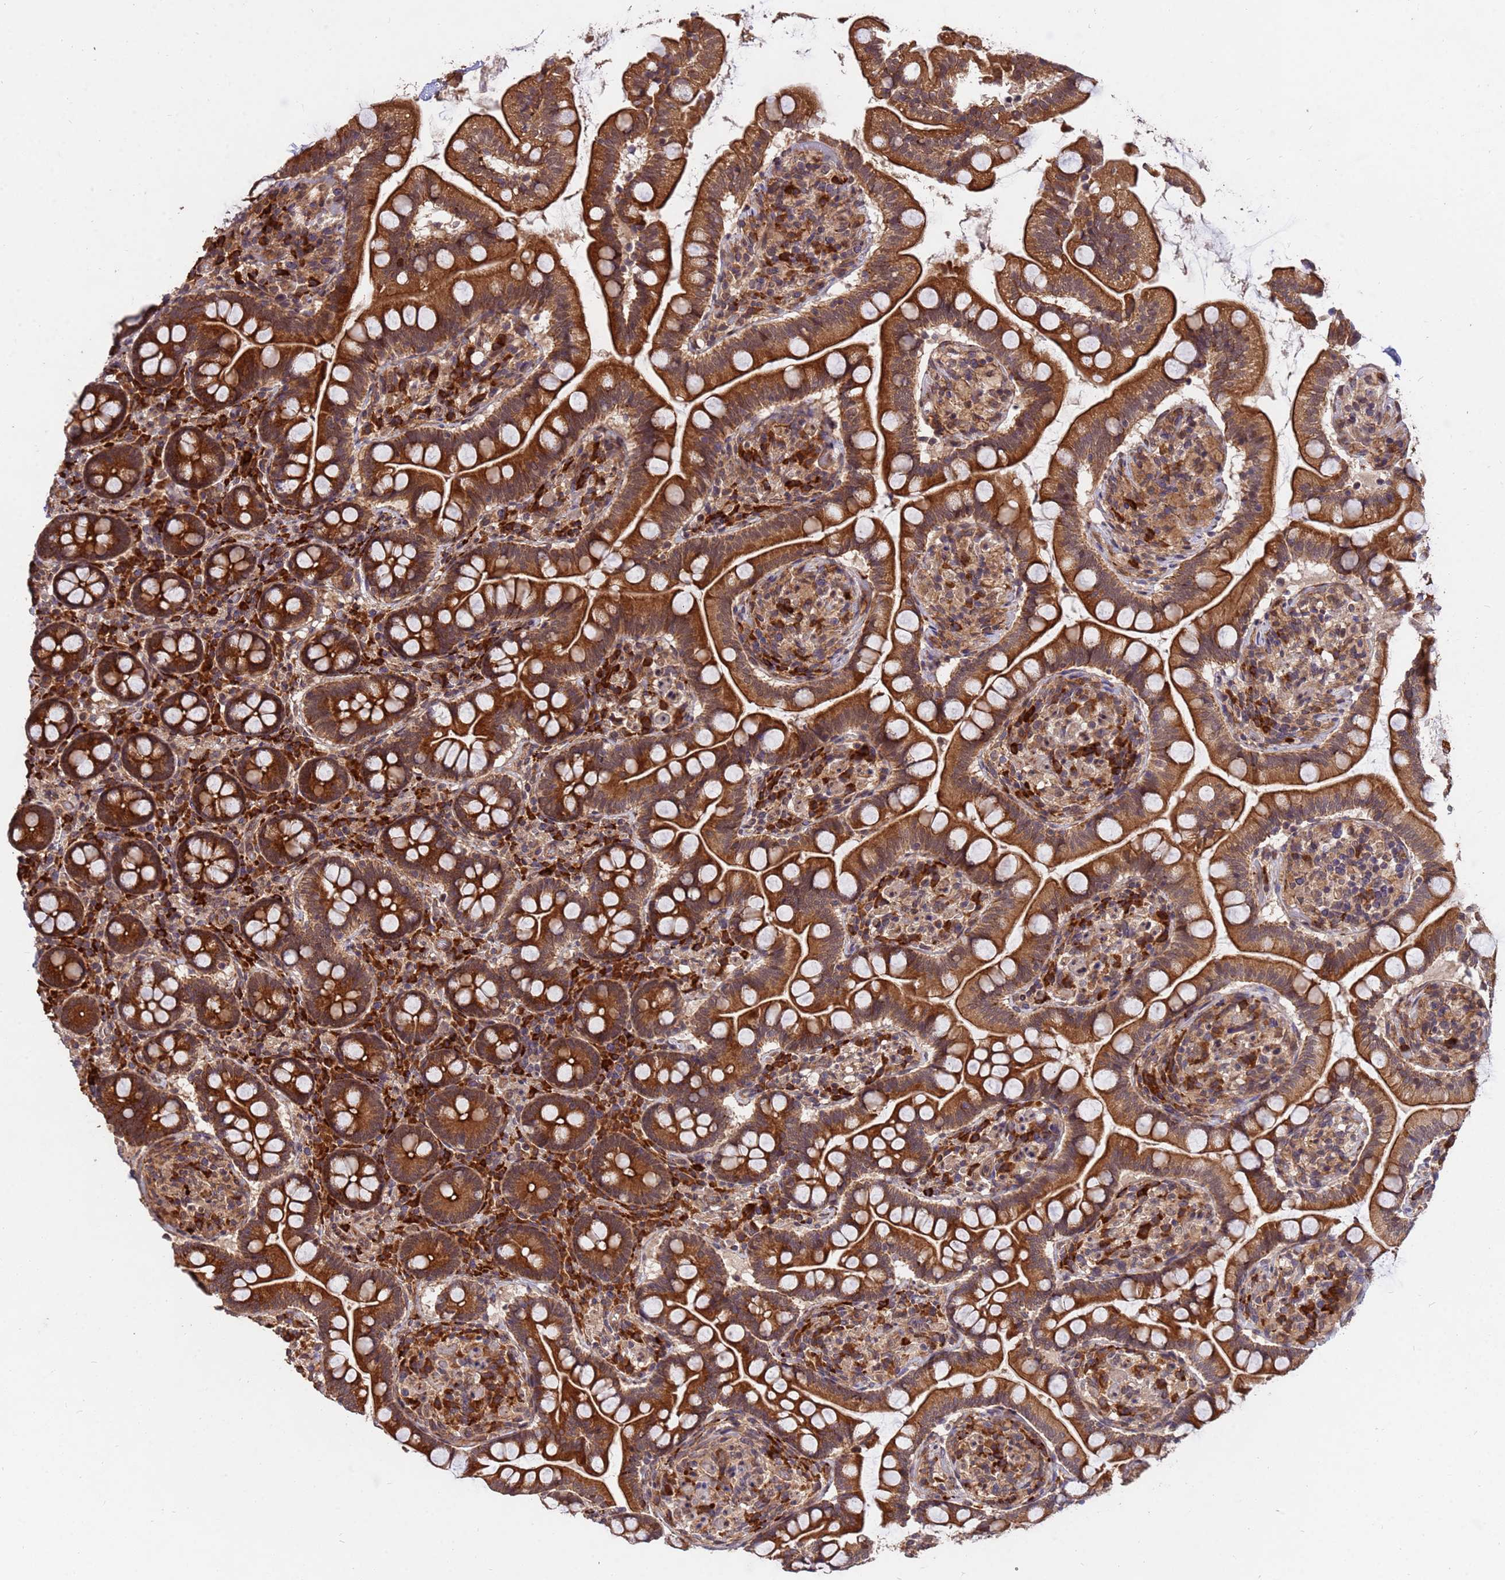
{"staining": {"intensity": "strong", "quantity": ">75%", "location": "cytoplasmic/membranous"}, "tissue": "small intestine", "cell_type": "Glandular cells", "image_type": "normal", "snomed": [{"axis": "morphology", "description": "Normal tissue, NOS"}, {"axis": "topography", "description": "Small intestine"}], "caption": "This is a photomicrograph of immunohistochemistry (IHC) staining of benign small intestine, which shows strong staining in the cytoplasmic/membranous of glandular cells.", "gene": "ZNF619", "patient": {"sex": "female", "age": 64}}